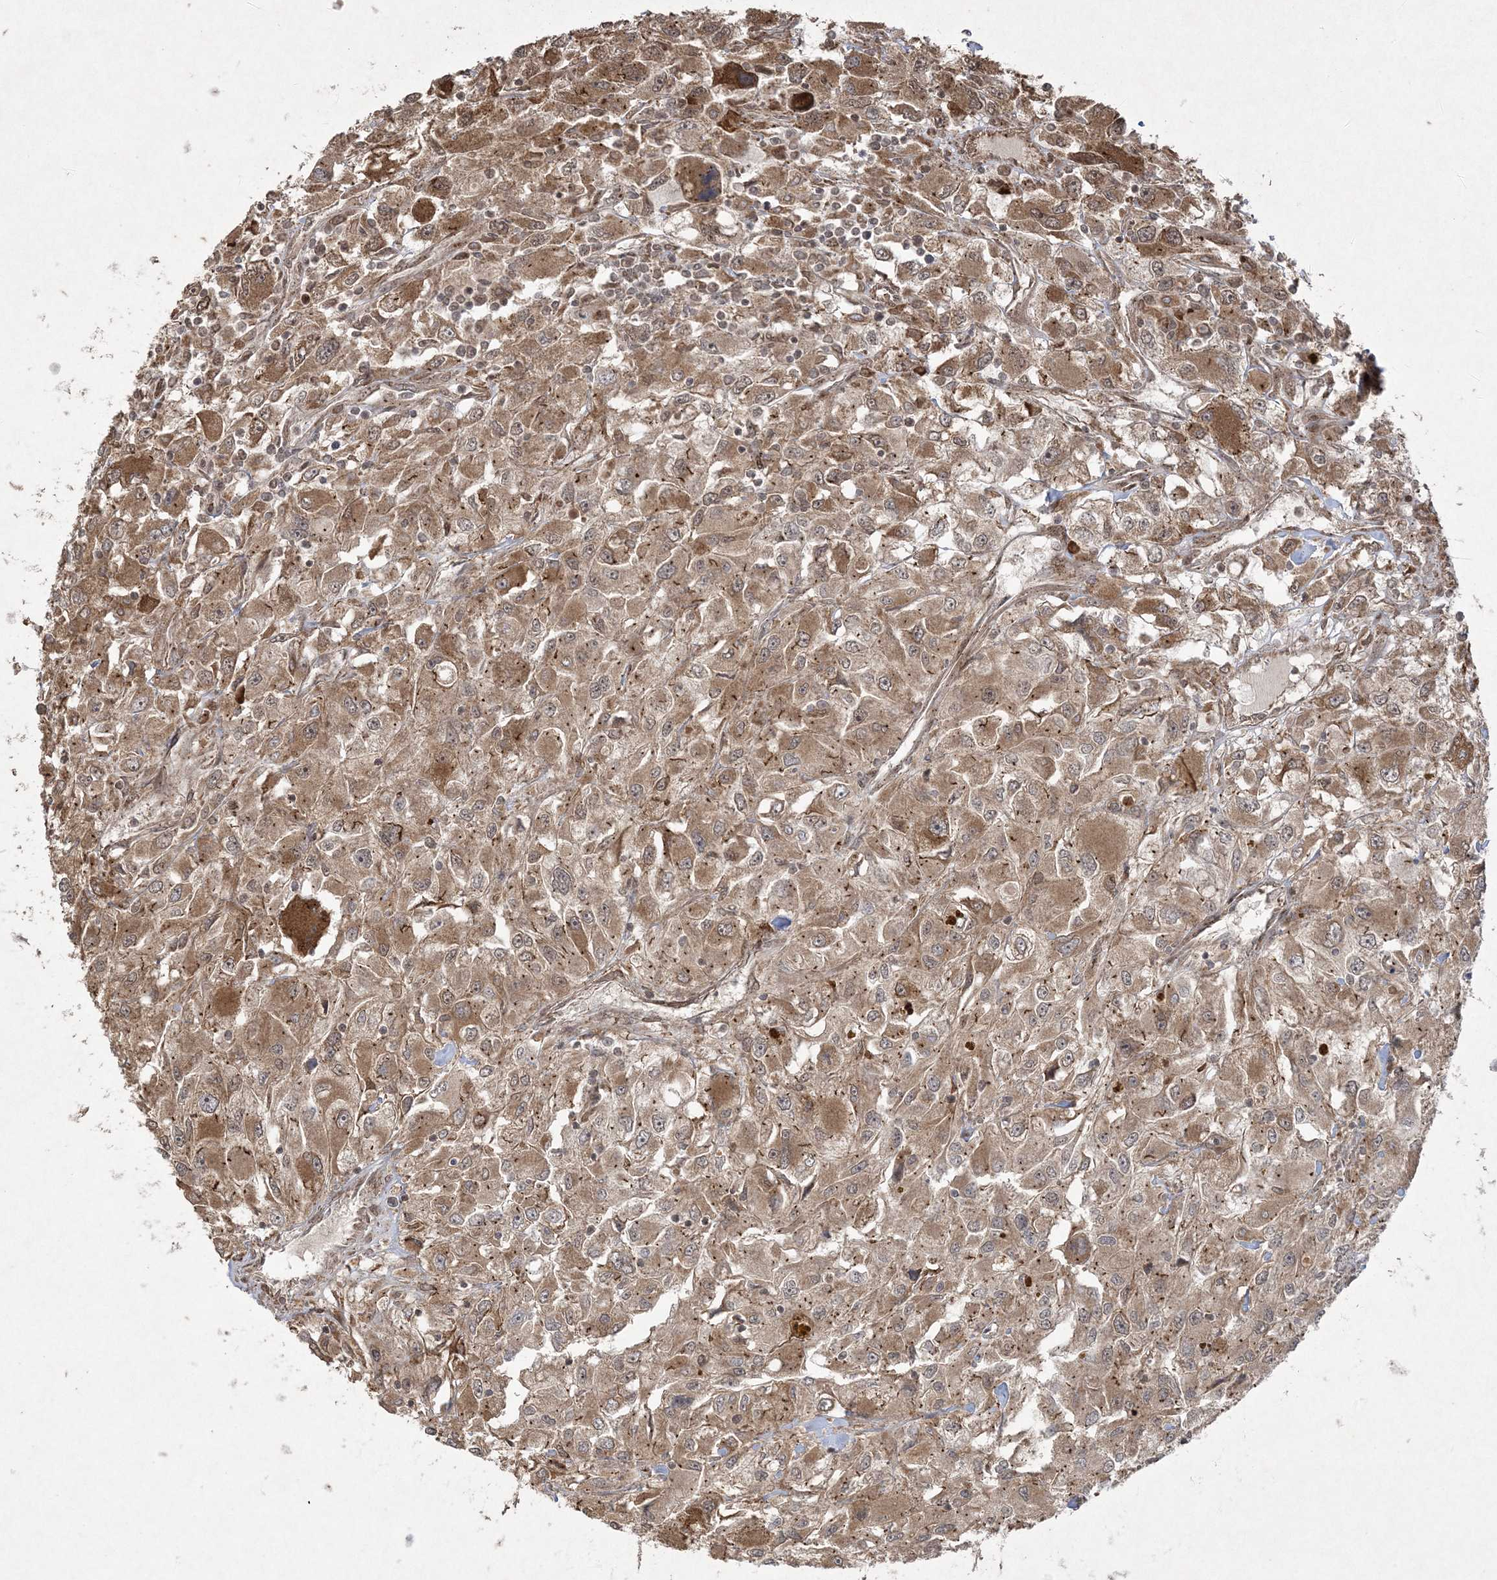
{"staining": {"intensity": "moderate", "quantity": ">75%", "location": "cytoplasmic/membranous"}, "tissue": "renal cancer", "cell_type": "Tumor cells", "image_type": "cancer", "snomed": [{"axis": "morphology", "description": "Adenocarcinoma, NOS"}, {"axis": "topography", "description": "Kidney"}], "caption": "Protein analysis of renal adenocarcinoma tissue demonstrates moderate cytoplasmic/membranous expression in about >75% of tumor cells.", "gene": "RRAS", "patient": {"sex": "female", "age": 52}}